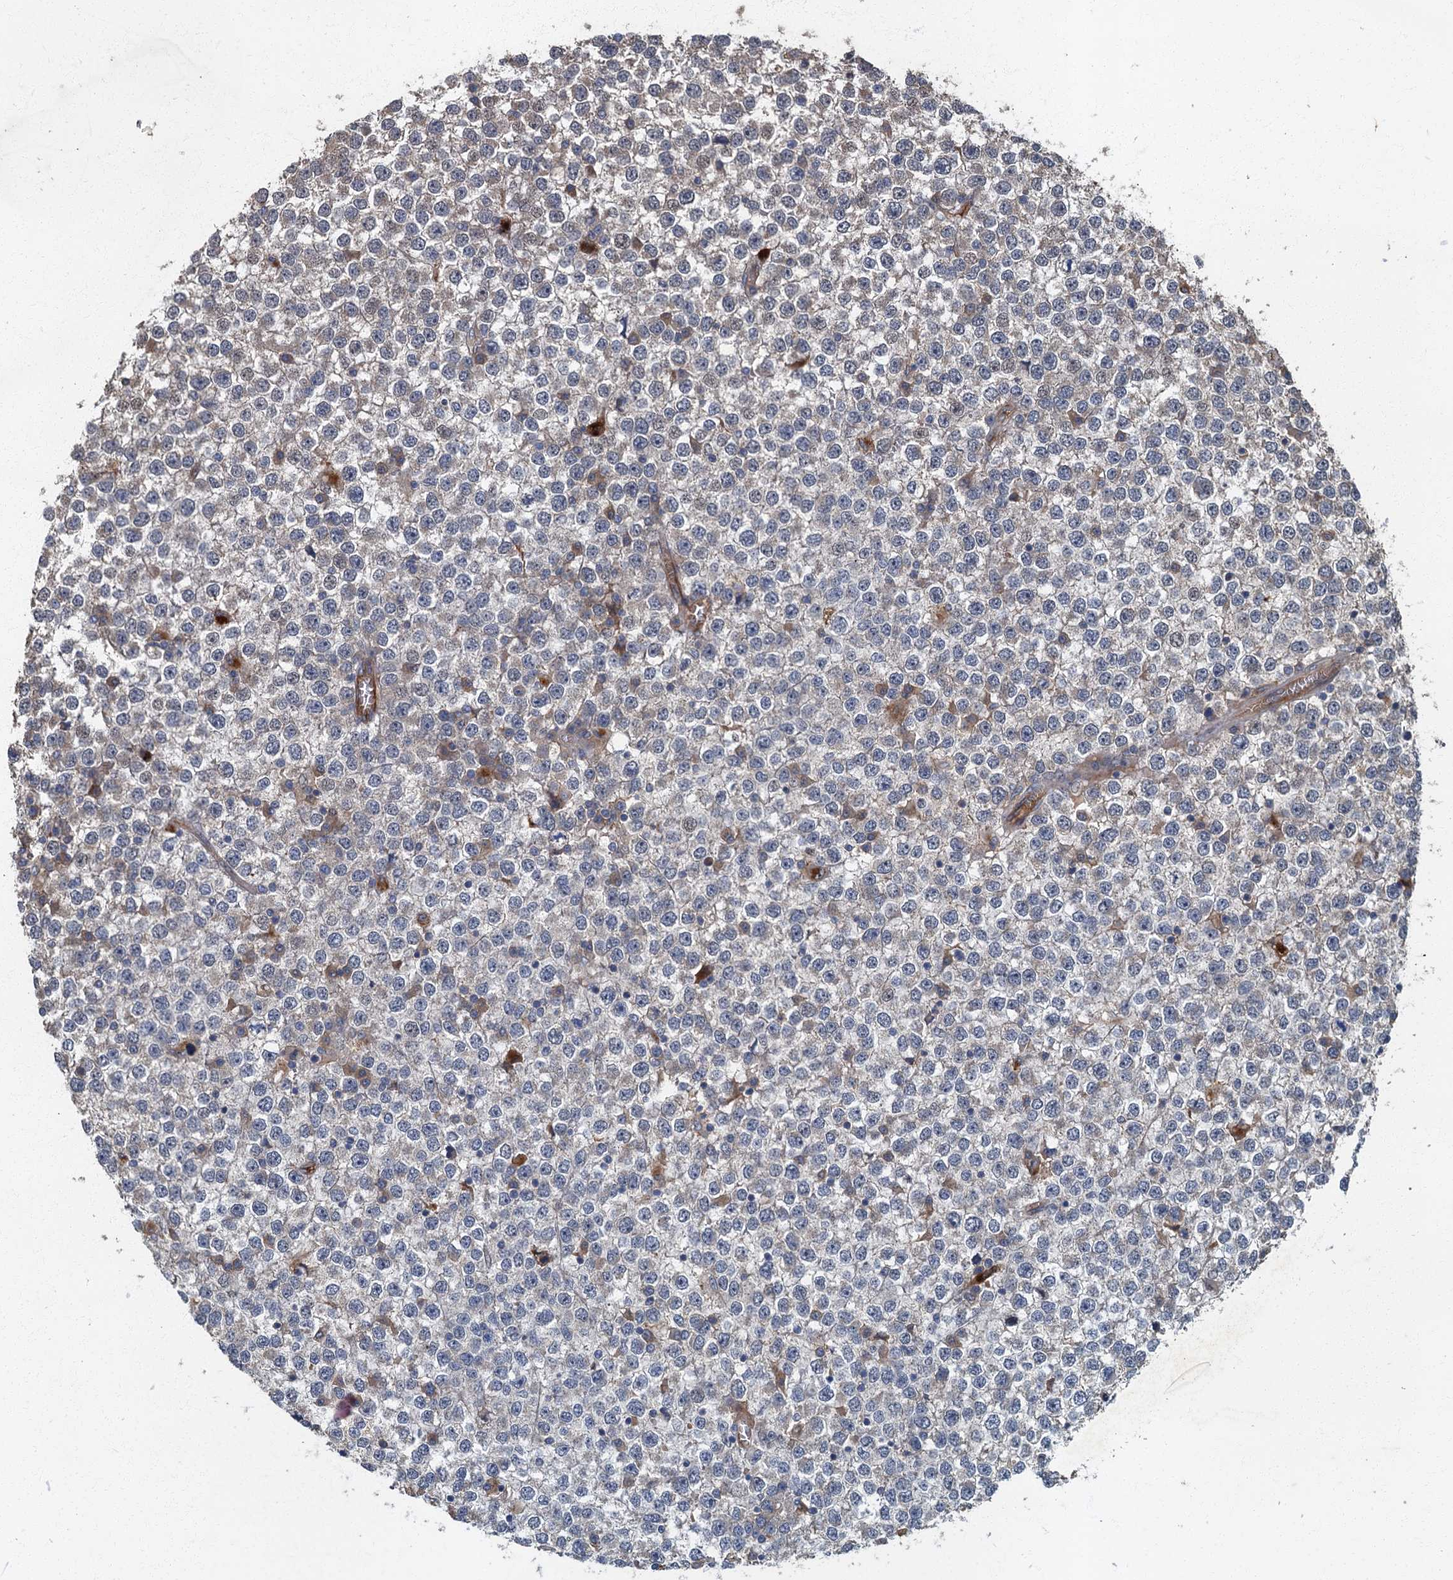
{"staining": {"intensity": "negative", "quantity": "none", "location": "none"}, "tissue": "testis cancer", "cell_type": "Tumor cells", "image_type": "cancer", "snomed": [{"axis": "morphology", "description": "Seminoma, NOS"}, {"axis": "topography", "description": "Testis"}], "caption": "Immunohistochemical staining of seminoma (testis) shows no significant expression in tumor cells.", "gene": "ARL11", "patient": {"sex": "male", "age": 65}}